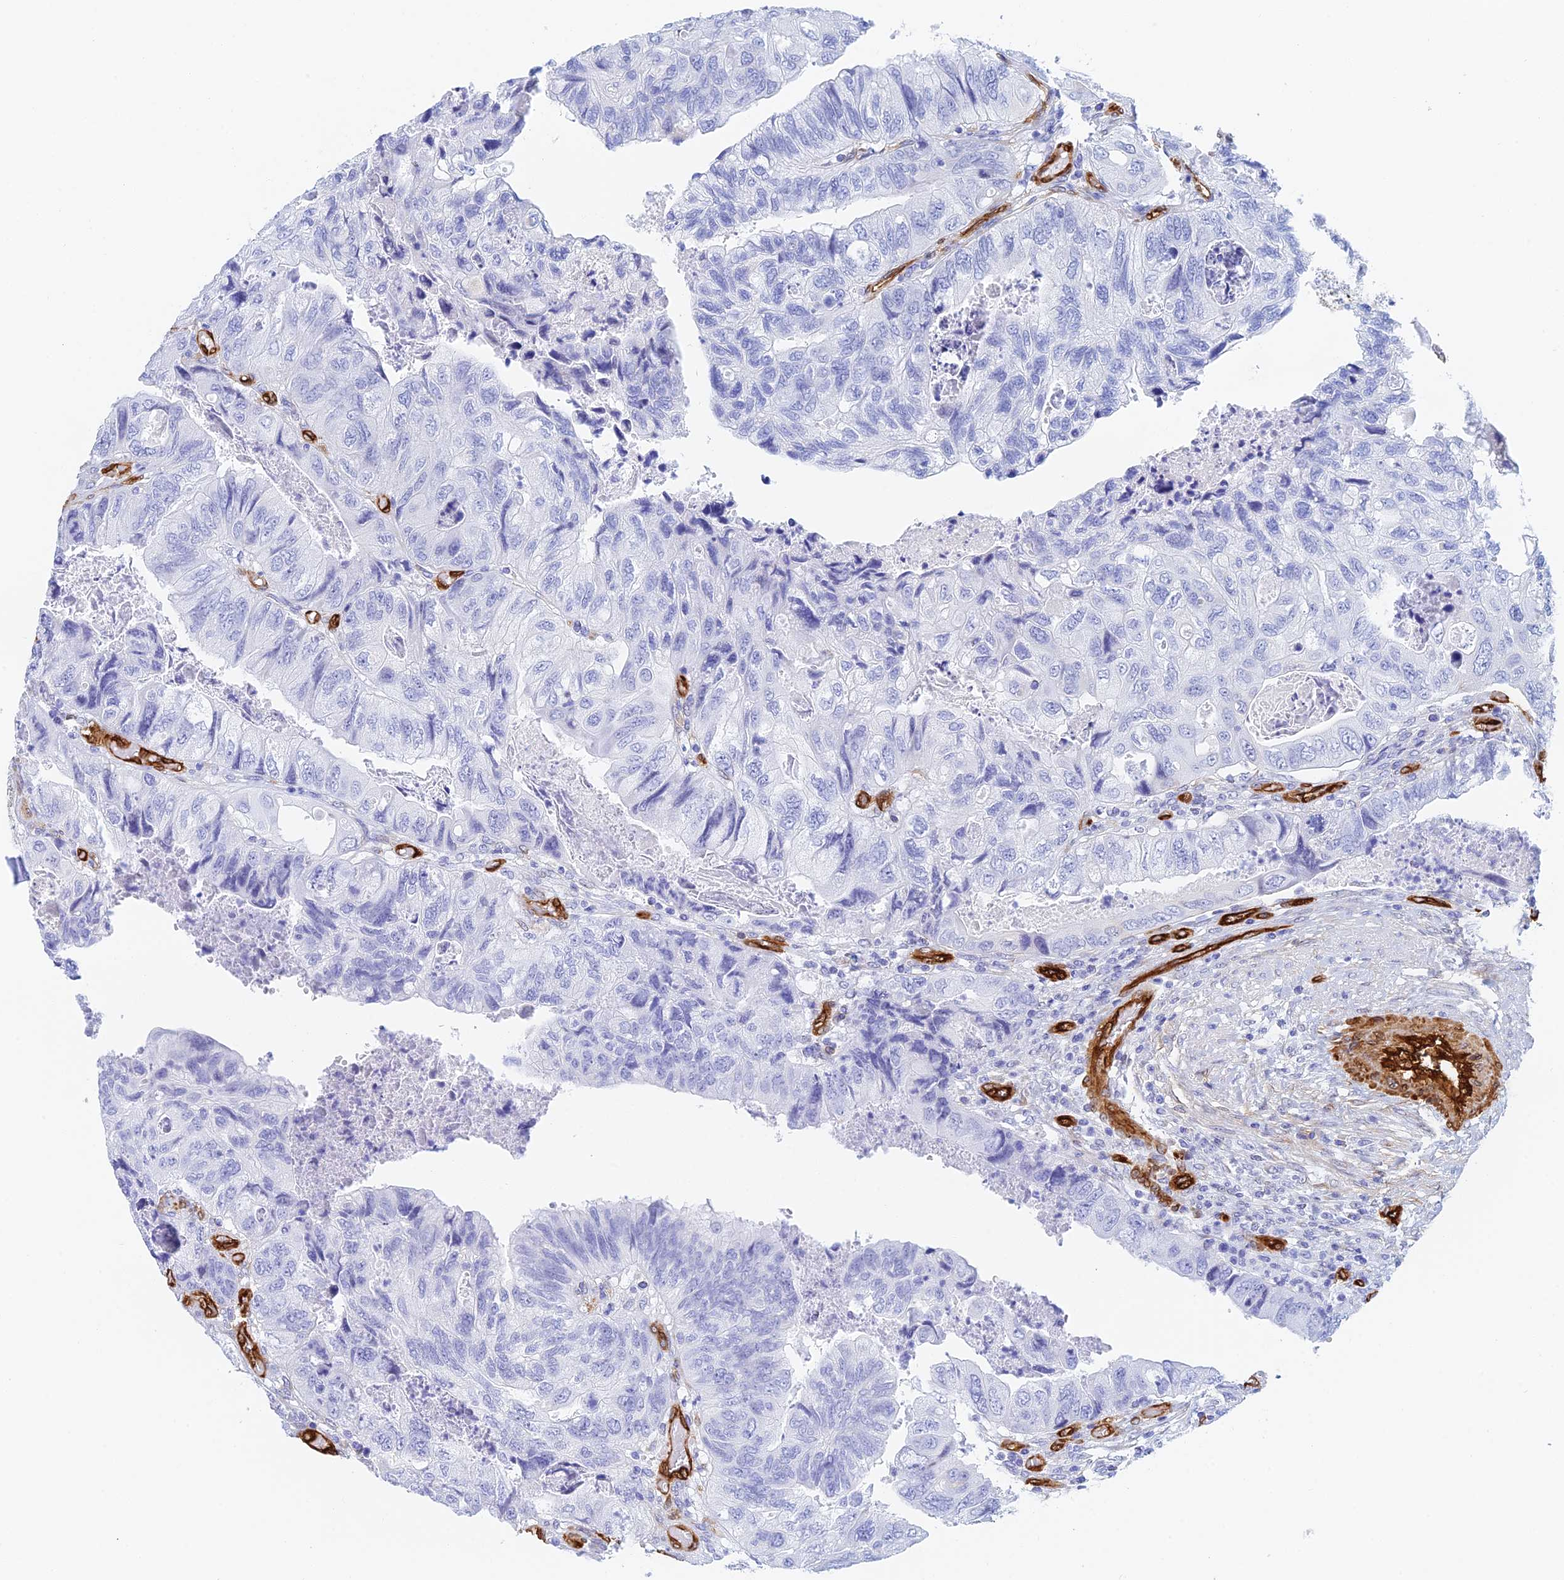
{"staining": {"intensity": "negative", "quantity": "none", "location": "none"}, "tissue": "colorectal cancer", "cell_type": "Tumor cells", "image_type": "cancer", "snomed": [{"axis": "morphology", "description": "Adenocarcinoma, NOS"}, {"axis": "topography", "description": "Rectum"}], "caption": "An IHC histopathology image of colorectal adenocarcinoma is shown. There is no staining in tumor cells of colorectal adenocarcinoma.", "gene": "CRIP2", "patient": {"sex": "male", "age": 63}}